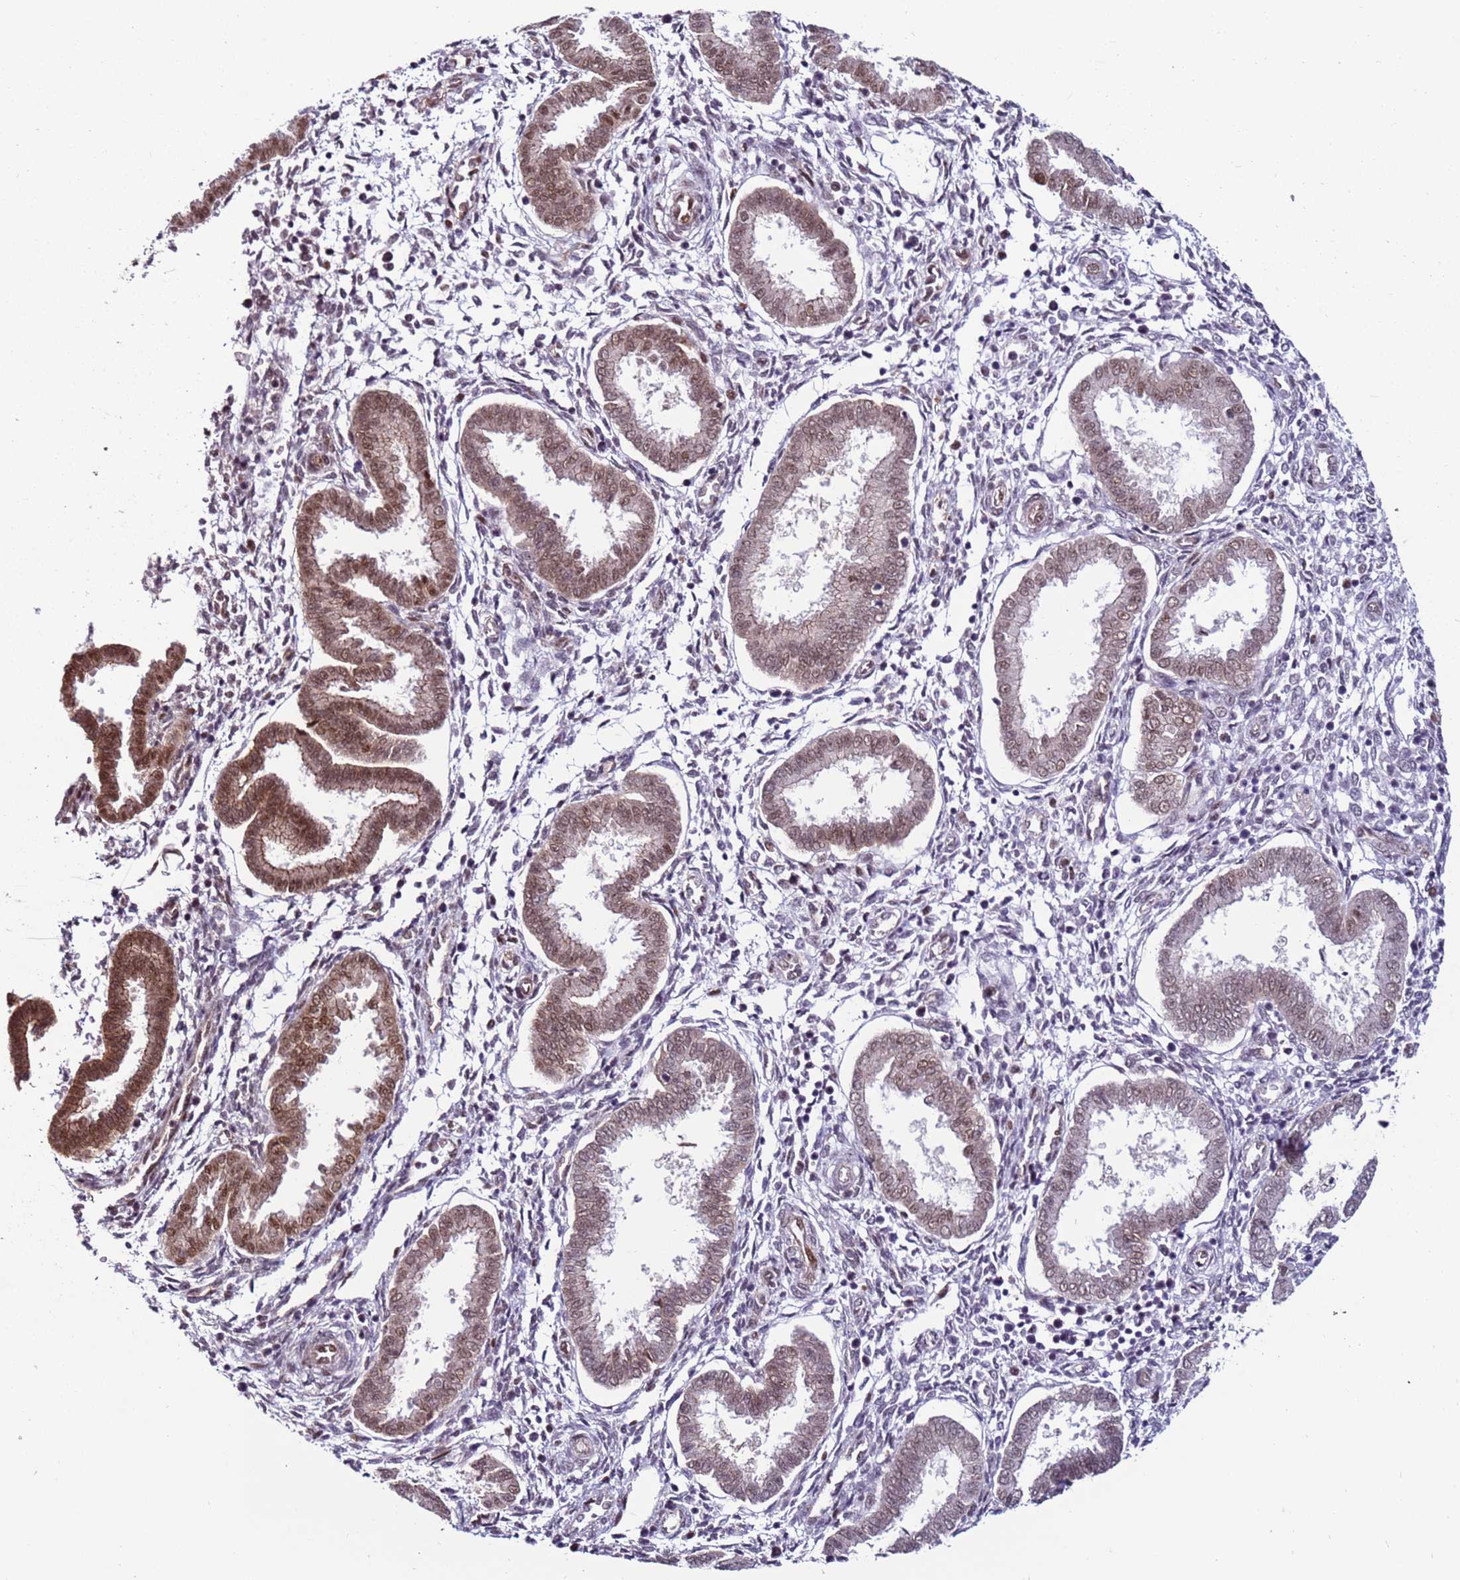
{"staining": {"intensity": "negative", "quantity": "none", "location": "none"}, "tissue": "endometrium", "cell_type": "Cells in endometrial stroma", "image_type": "normal", "snomed": [{"axis": "morphology", "description": "Normal tissue, NOS"}, {"axis": "topography", "description": "Endometrium"}], "caption": "Immunohistochemical staining of normal endometrium shows no significant positivity in cells in endometrial stroma. (Brightfield microscopy of DAB (3,3'-diaminobenzidine) IHC at high magnification).", "gene": "KPNA4", "patient": {"sex": "female", "age": 24}}